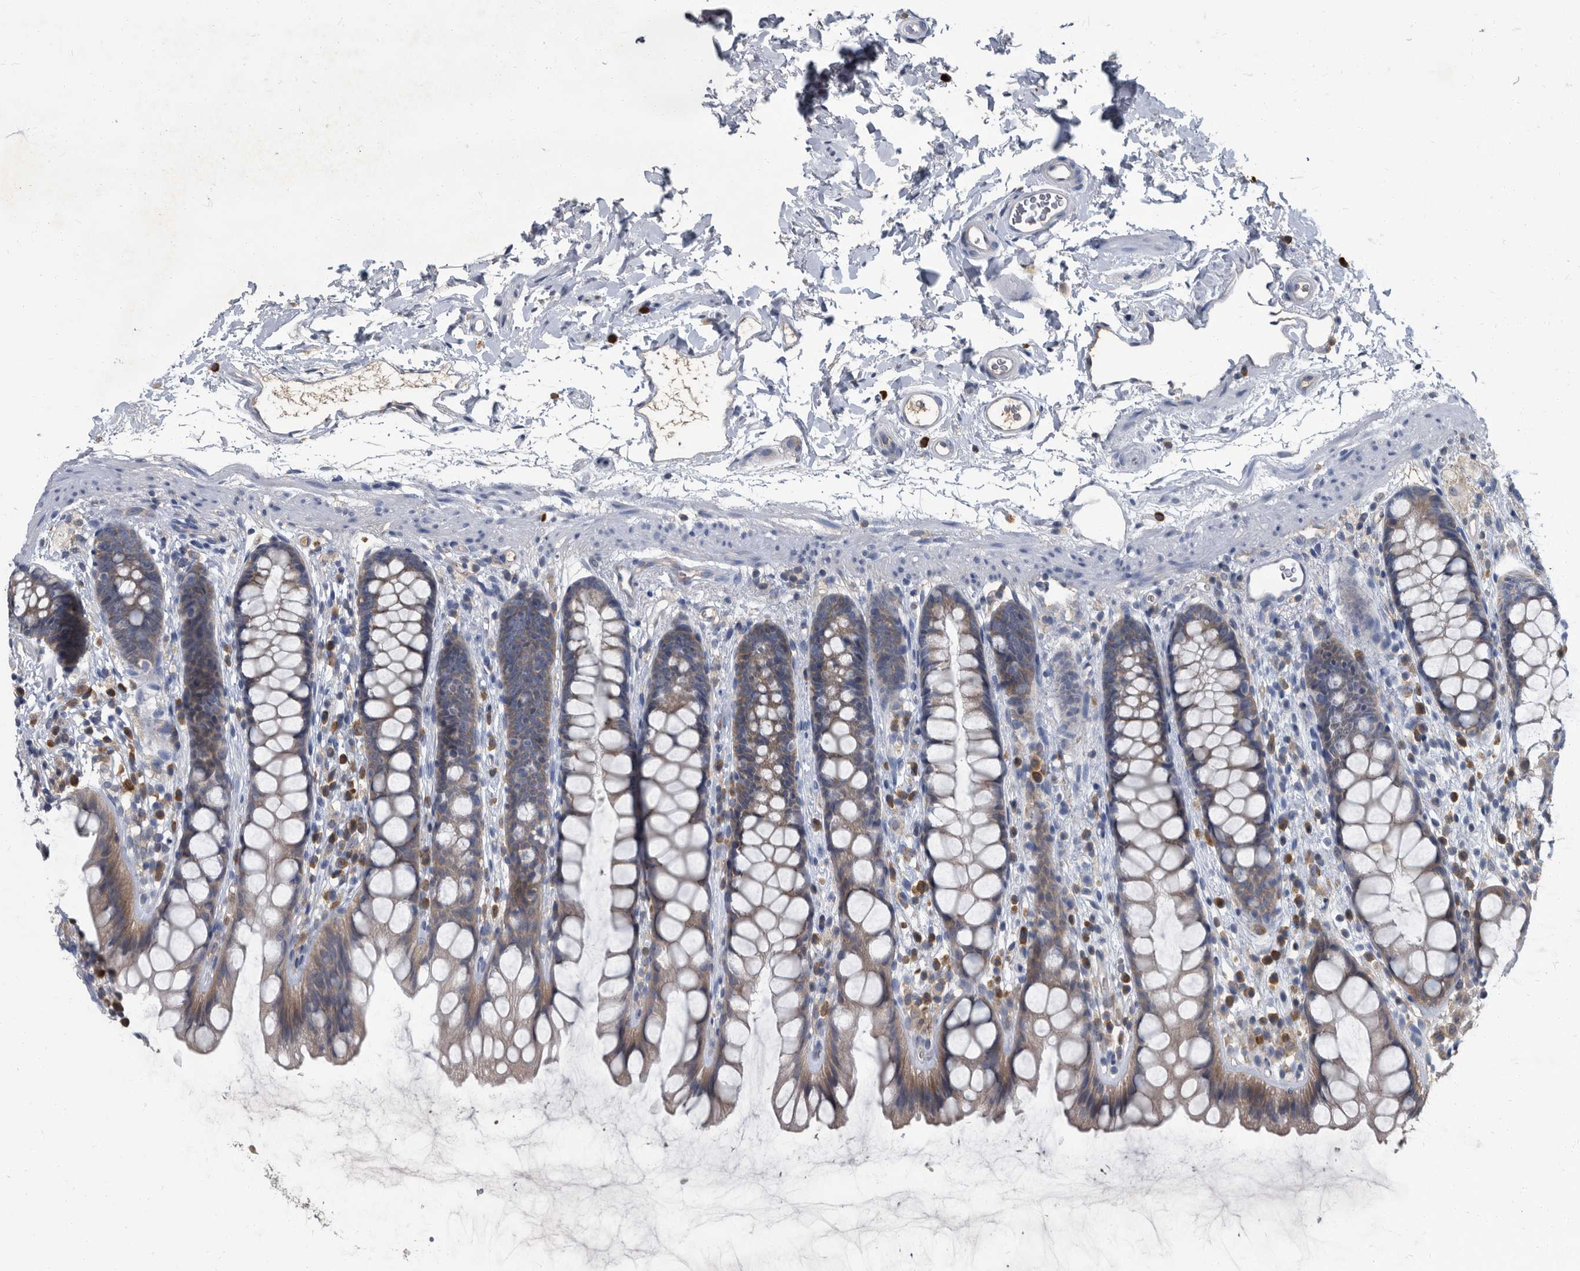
{"staining": {"intensity": "weak", "quantity": "<25%", "location": "cytoplasmic/membranous"}, "tissue": "rectum", "cell_type": "Glandular cells", "image_type": "normal", "snomed": [{"axis": "morphology", "description": "Normal tissue, NOS"}, {"axis": "topography", "description": "Rectum"}], "caption": "DAB (3,3'-diaminobenzidine) immunohistochemical staining of benign rectum exhibits no significant staining in glandular cells. (Brightfield microscopy of DAB immunohistochemistry at high magnification).", "gene": "CDV3", "patient": {"sex": "female", "age": 65}}